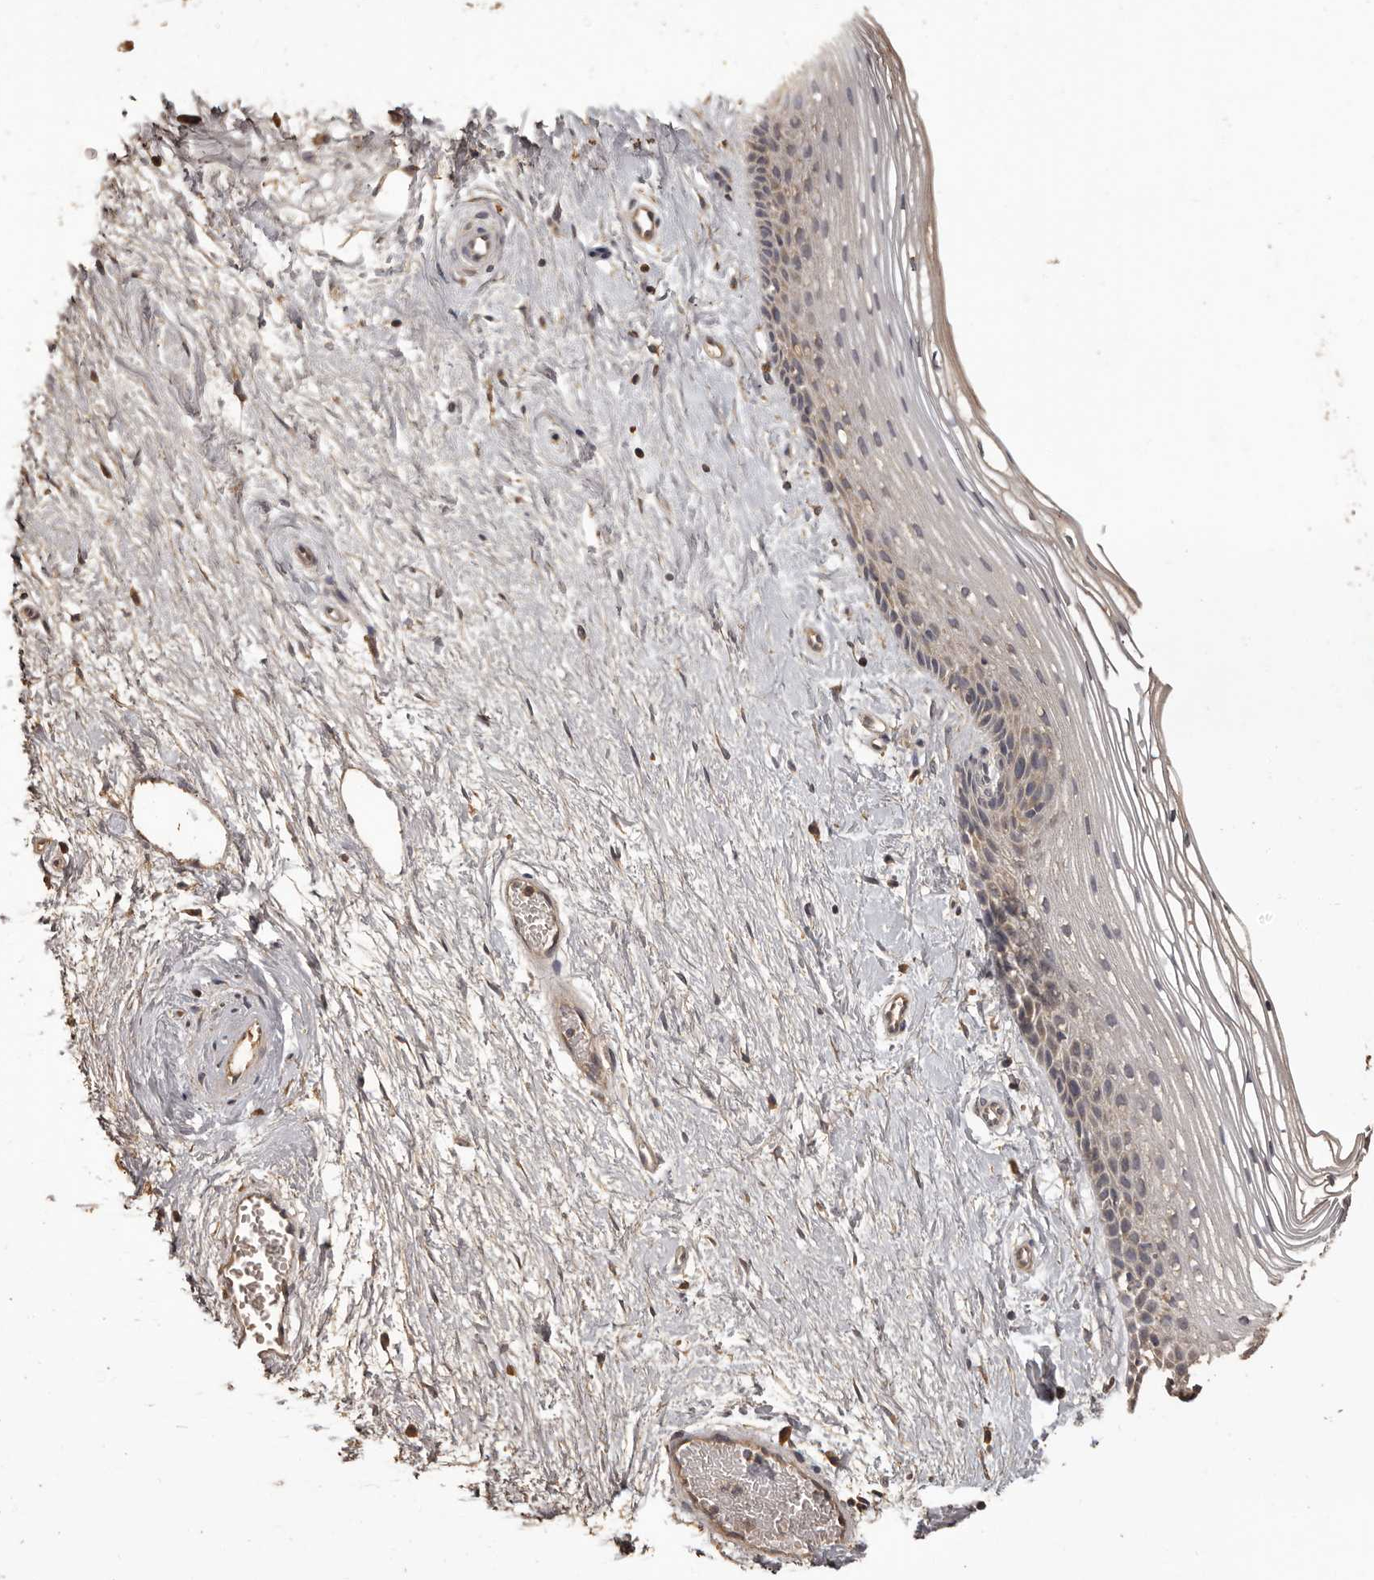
{"staining": {"intensity": "weak", "quantity": "25%-75%", "location": "cytoplasmic/membranous"}, "tissue": "vagina", "cell_type": "Squamous epithelial cells", "image_type": "normal", "snomed": [{"axis": "morphology", "description": "Normal tissue, NOS"}, {"axis": "topography", "description": "Vagina"}], "caption": "DAB (3,3'-diaminobenzidine) immunohistochemical staining of benign vagina demonstrates weak cytoplasmic/membranous protein positivity in approximately 25%-75% of squamous epithelial cells. (Stains: DAB (3,3'-diaminobenzidine) in brown, nuclei in blue, Microscopy: brightfield microscopy at high magnification).", "gene": "MGAT5", "patient": {"sex": "female", "age": 46}}